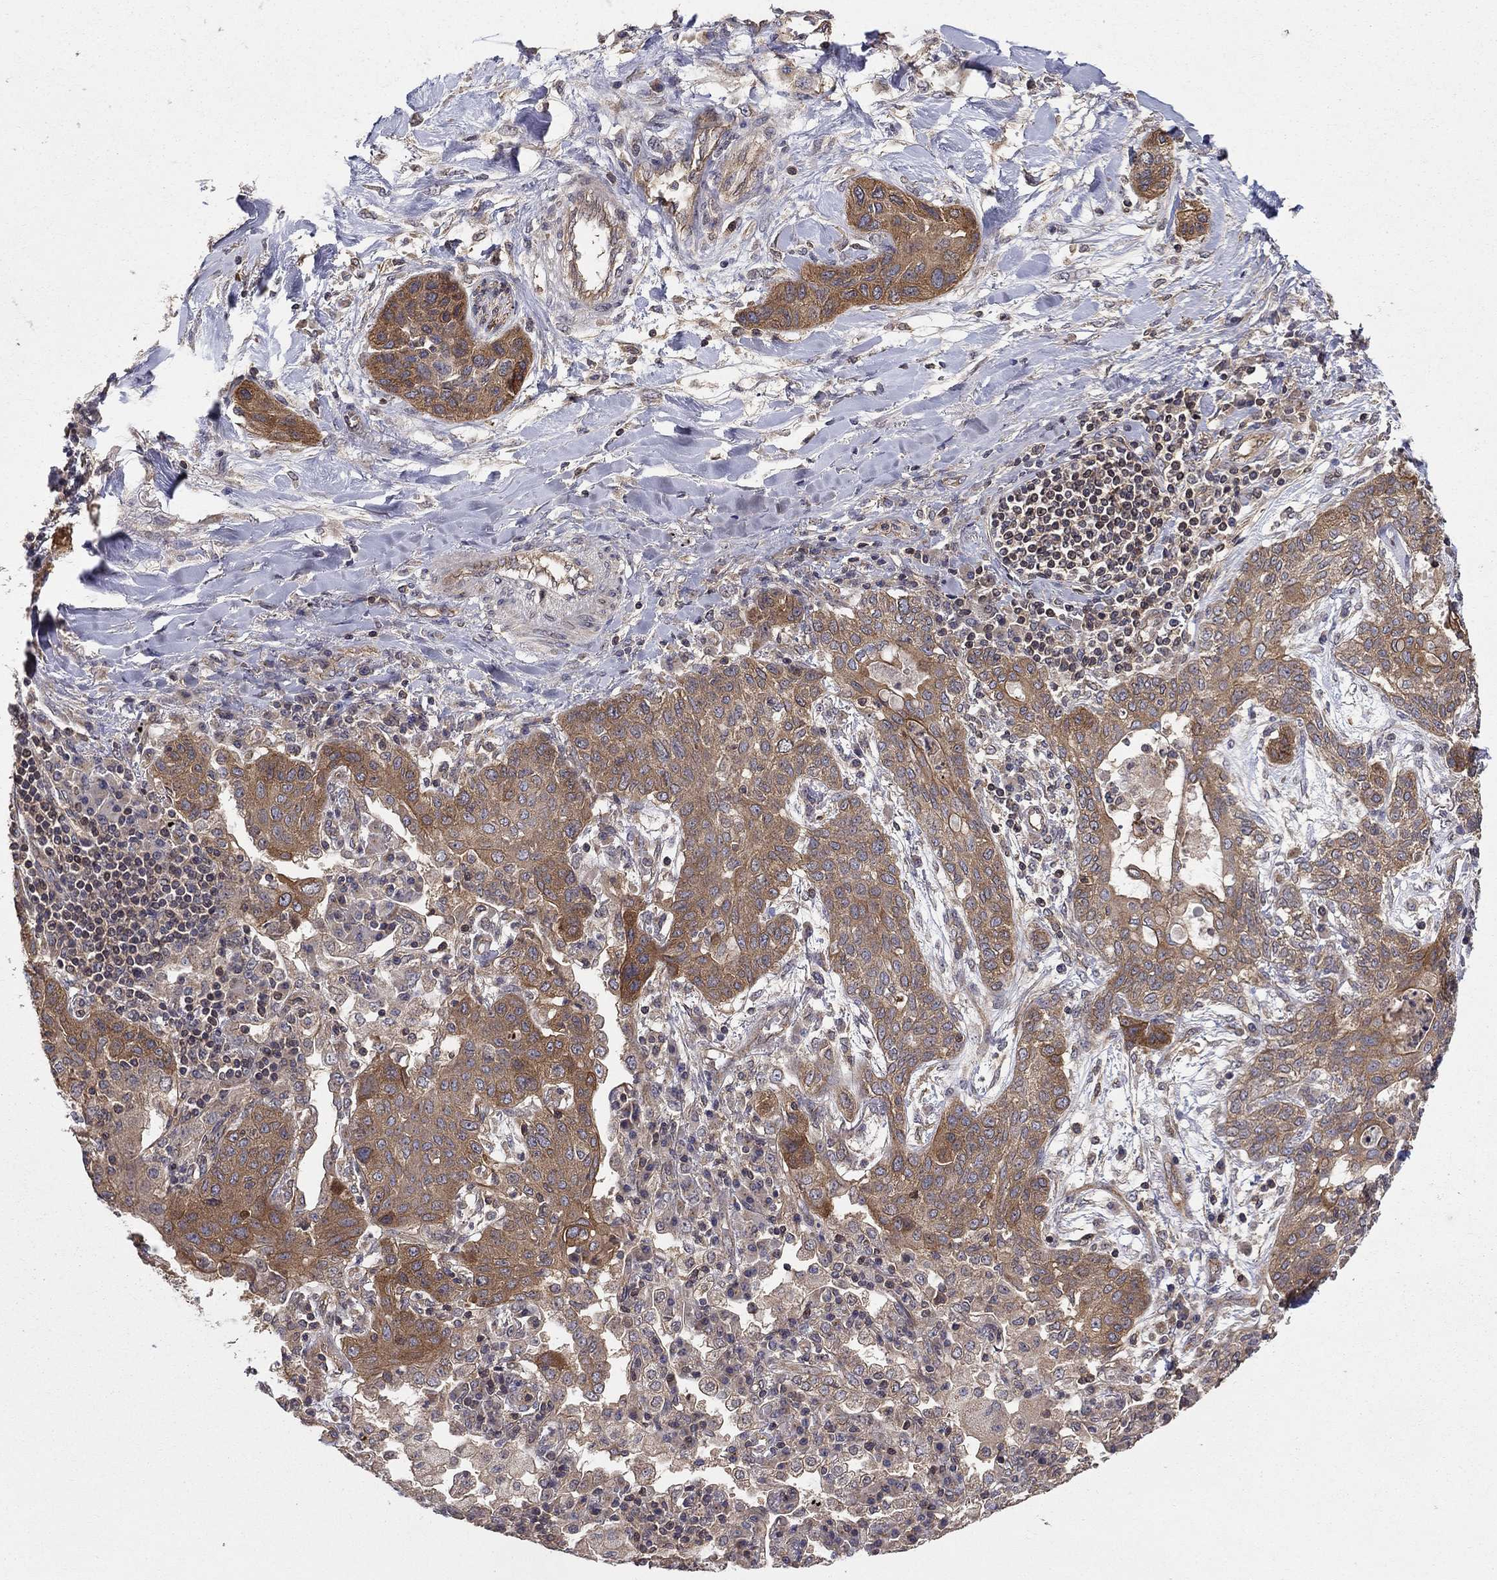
{"staining": {"intensity": "moderate", "quantity": "25%-75%", "location": "cytoplasmic/membranous"}, "tissue": "lung cancer", "cell_type": "Tumor cells", "image_type": "cancer", "snomed": [{"axis": "morphology", "description": "Squamous cell carcinoma, NOS"}, {"axis": "topography", "description": "Lung"}], "caption": "Immunohistochemical staining of human lung cancer (squamous cell carcinoma) demonstrates moderate cytoplasmic/membranous protein staining in about 25%-75% of tumor cells. (brown staining indicates protein expression, while blue staining denotes nuclei).", "gene": "BMERB1", "patient": {"sex": "female", "age": 70}}